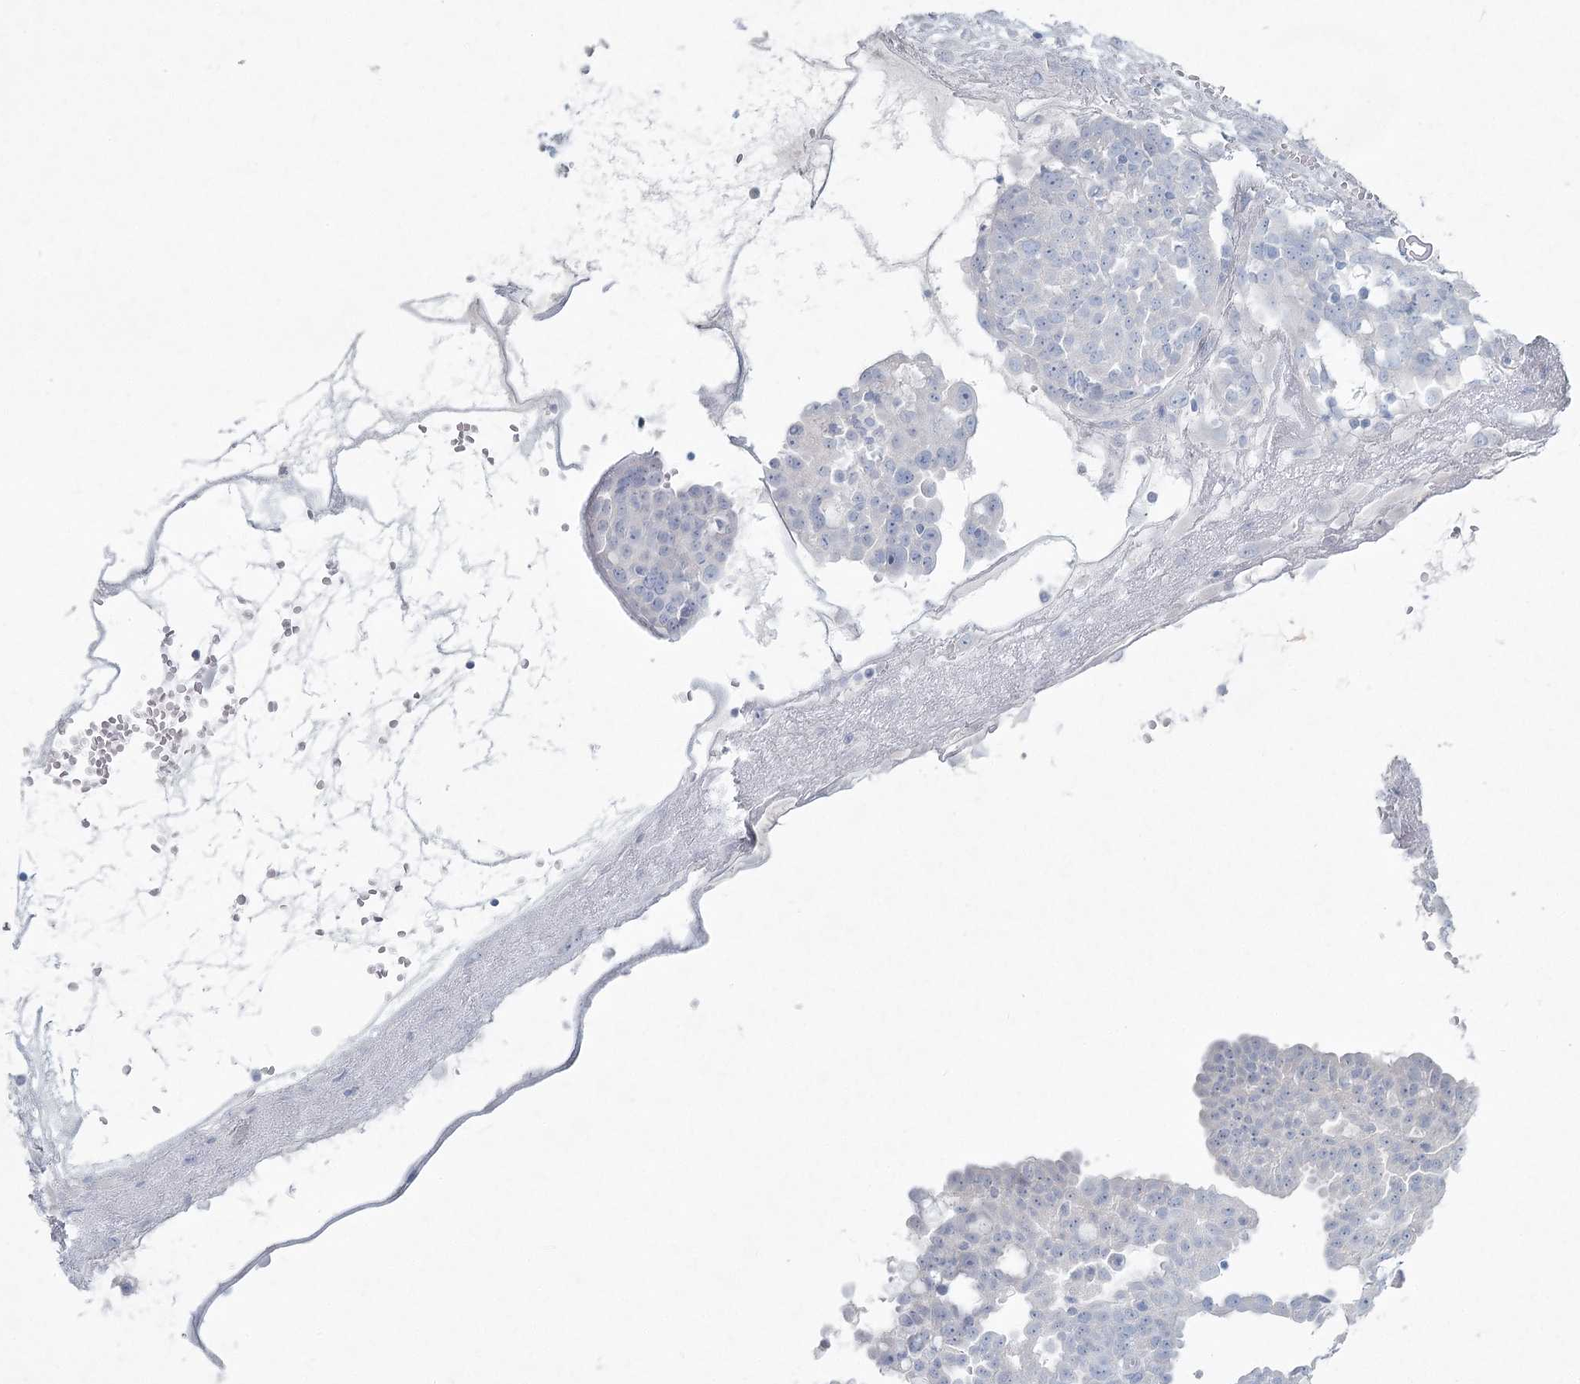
{"staining": {"intensity": "negative", "quantity": "none", "location": "none"}, "tissue": "ovarian cancer", "cell_type": "Tumor cells", "image_type": "cancer", "snomed": [{"axis": "morphology", "description": "Cystadenocarcinoma, serous, NOS"}, {"axis": "topography", "description": "Soft tissue"}, {"axis": "topography", "description": "Ovary"}], "caption": "Tumor cells show no significant positivity in serous cystadenocarcinoma (ovarian).", "gene": "LRP2BP", "patient": {"sex": "female", "age": 57}}